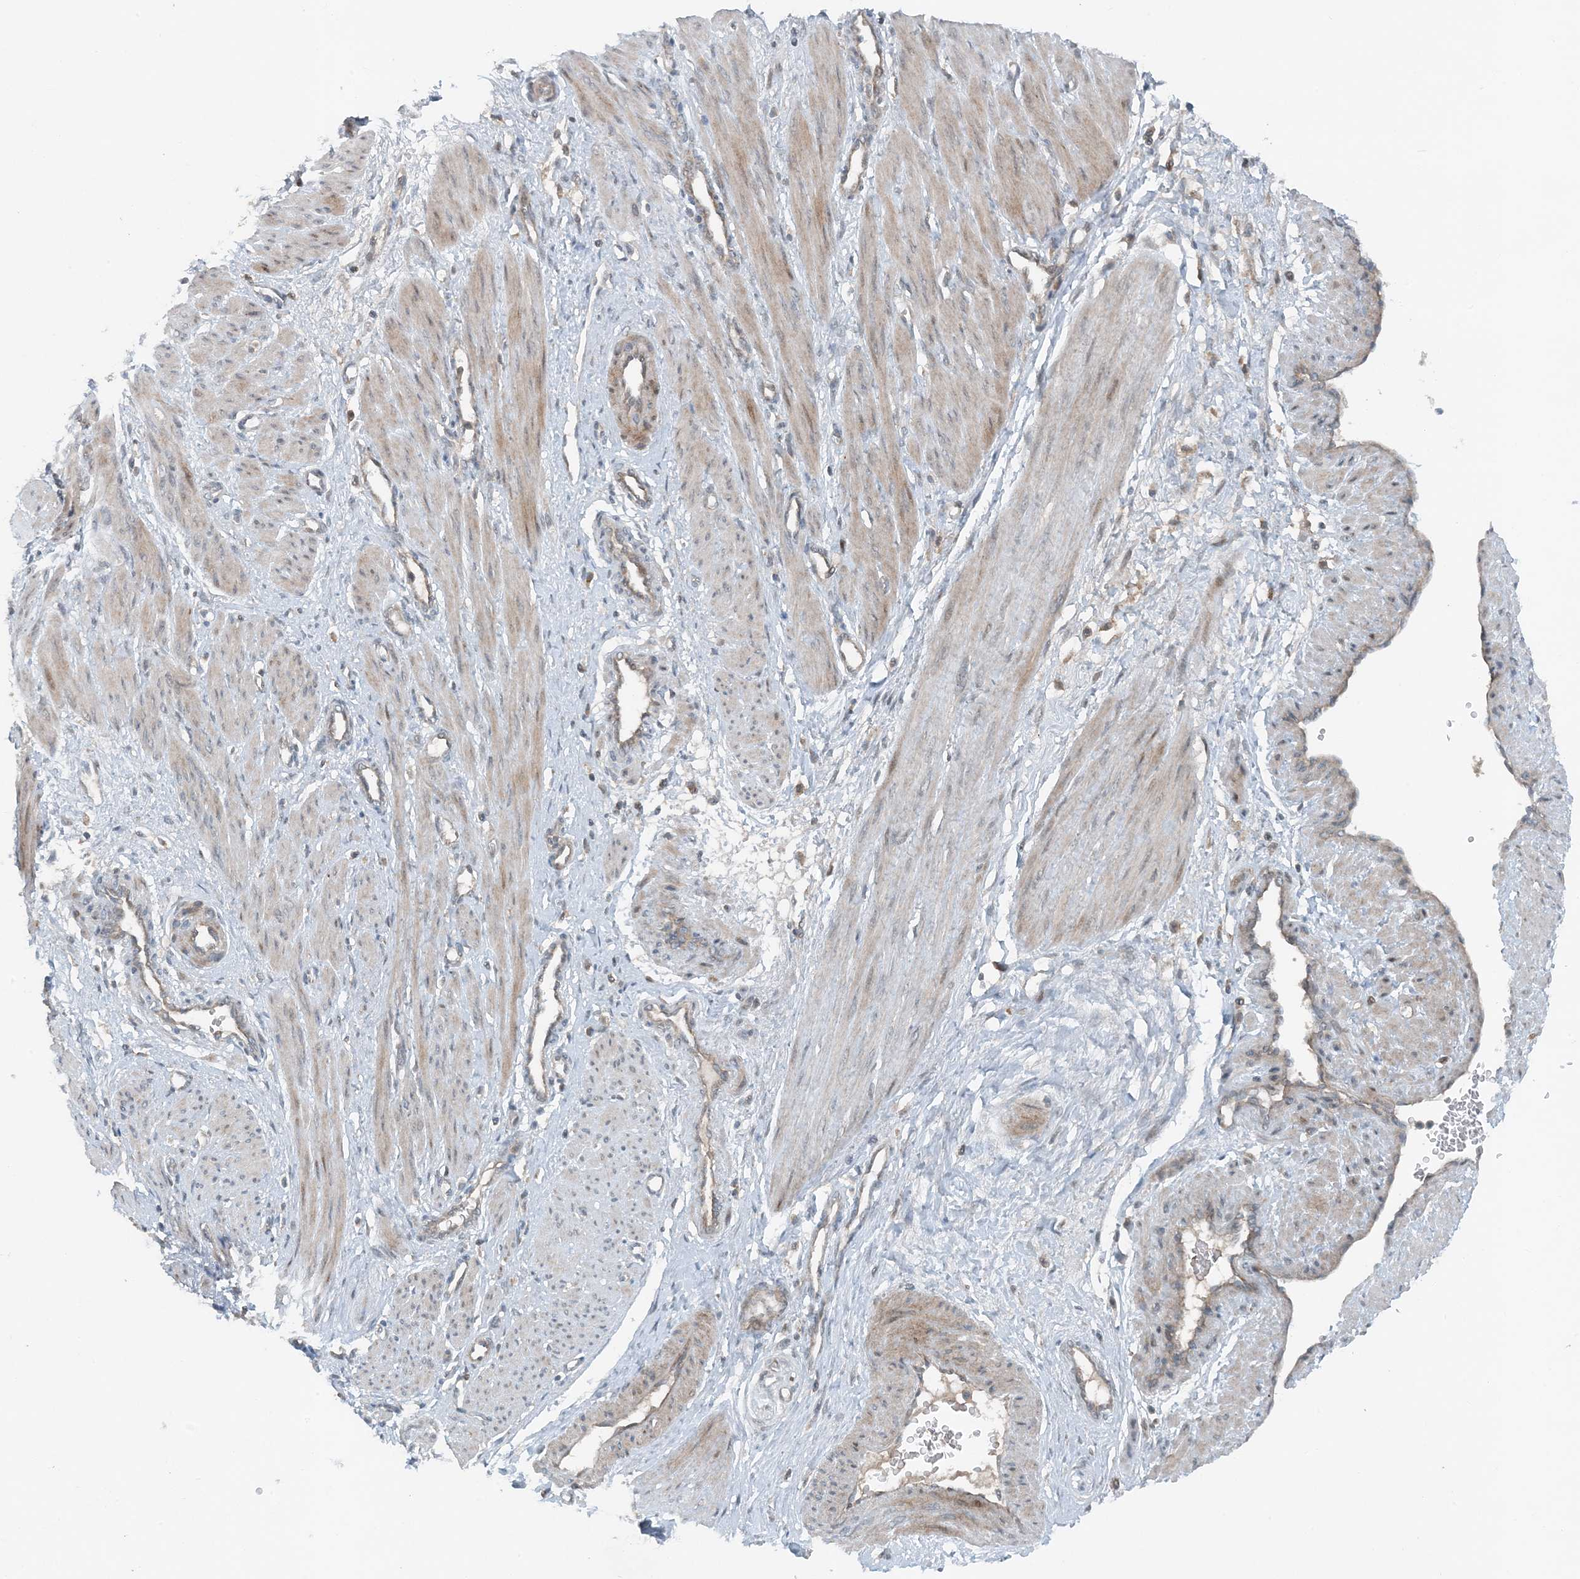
{"staining": {"intensity": "weak", "quantity": ">75%", "location": "cytoplasmic/membranous"}, "tissue": "smooth muscle", "cell_type": "Smooth muscle cells", "image_type": "normal", "snomed": [{"axis": "morphology", "description": "Normal tissue, NOS"}, {"axis": "topography", "description": "Endometrium"}], "caption": "A high-resolution image shows immunohistochemistry staining of benign smooth muscle, which shows weak cytoplasmic/membranous staining in about >75% of smooth muscle cells. (Brightfield microscopy of DAB IHC at high magnification).", "gene": "MITD1", "patient": {"sex": "female", "age": 33}}